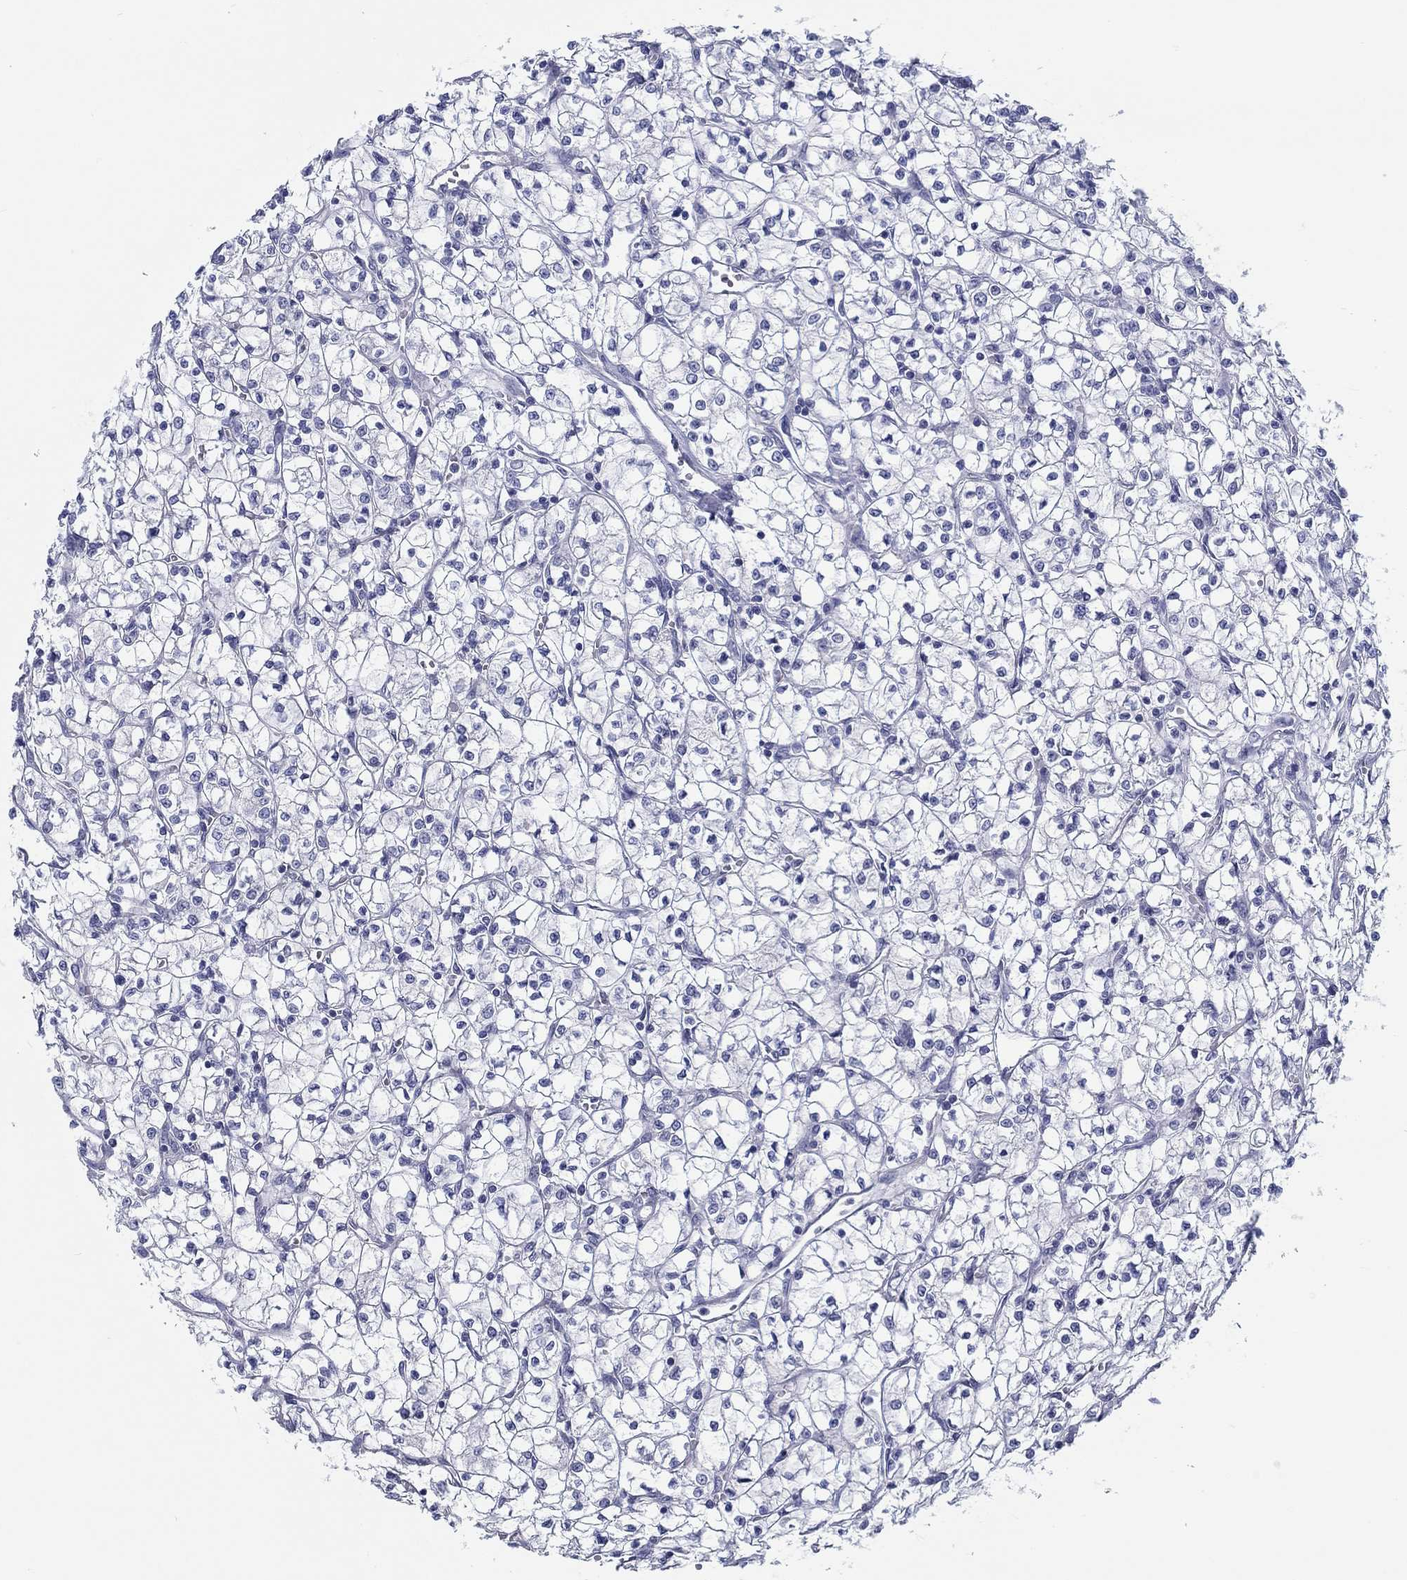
{"staining": {"intensity": "negative", "quantity": "none", "location": "none"}, "tissue": "renal cancer", "cell_type": "Tumor cells", "image_type": "cancer", "snomed": [{"axis": "morphology", "description": "Adenocarcinoma, NOS"}, {"axis": "topography", "description": "Kidney"}], "caption": "Micrograph shows no protein staining in tumor cells of renal cancer tissue.", "gene": "CRYGD", "patient": {"sex": "female", "age": 64}}